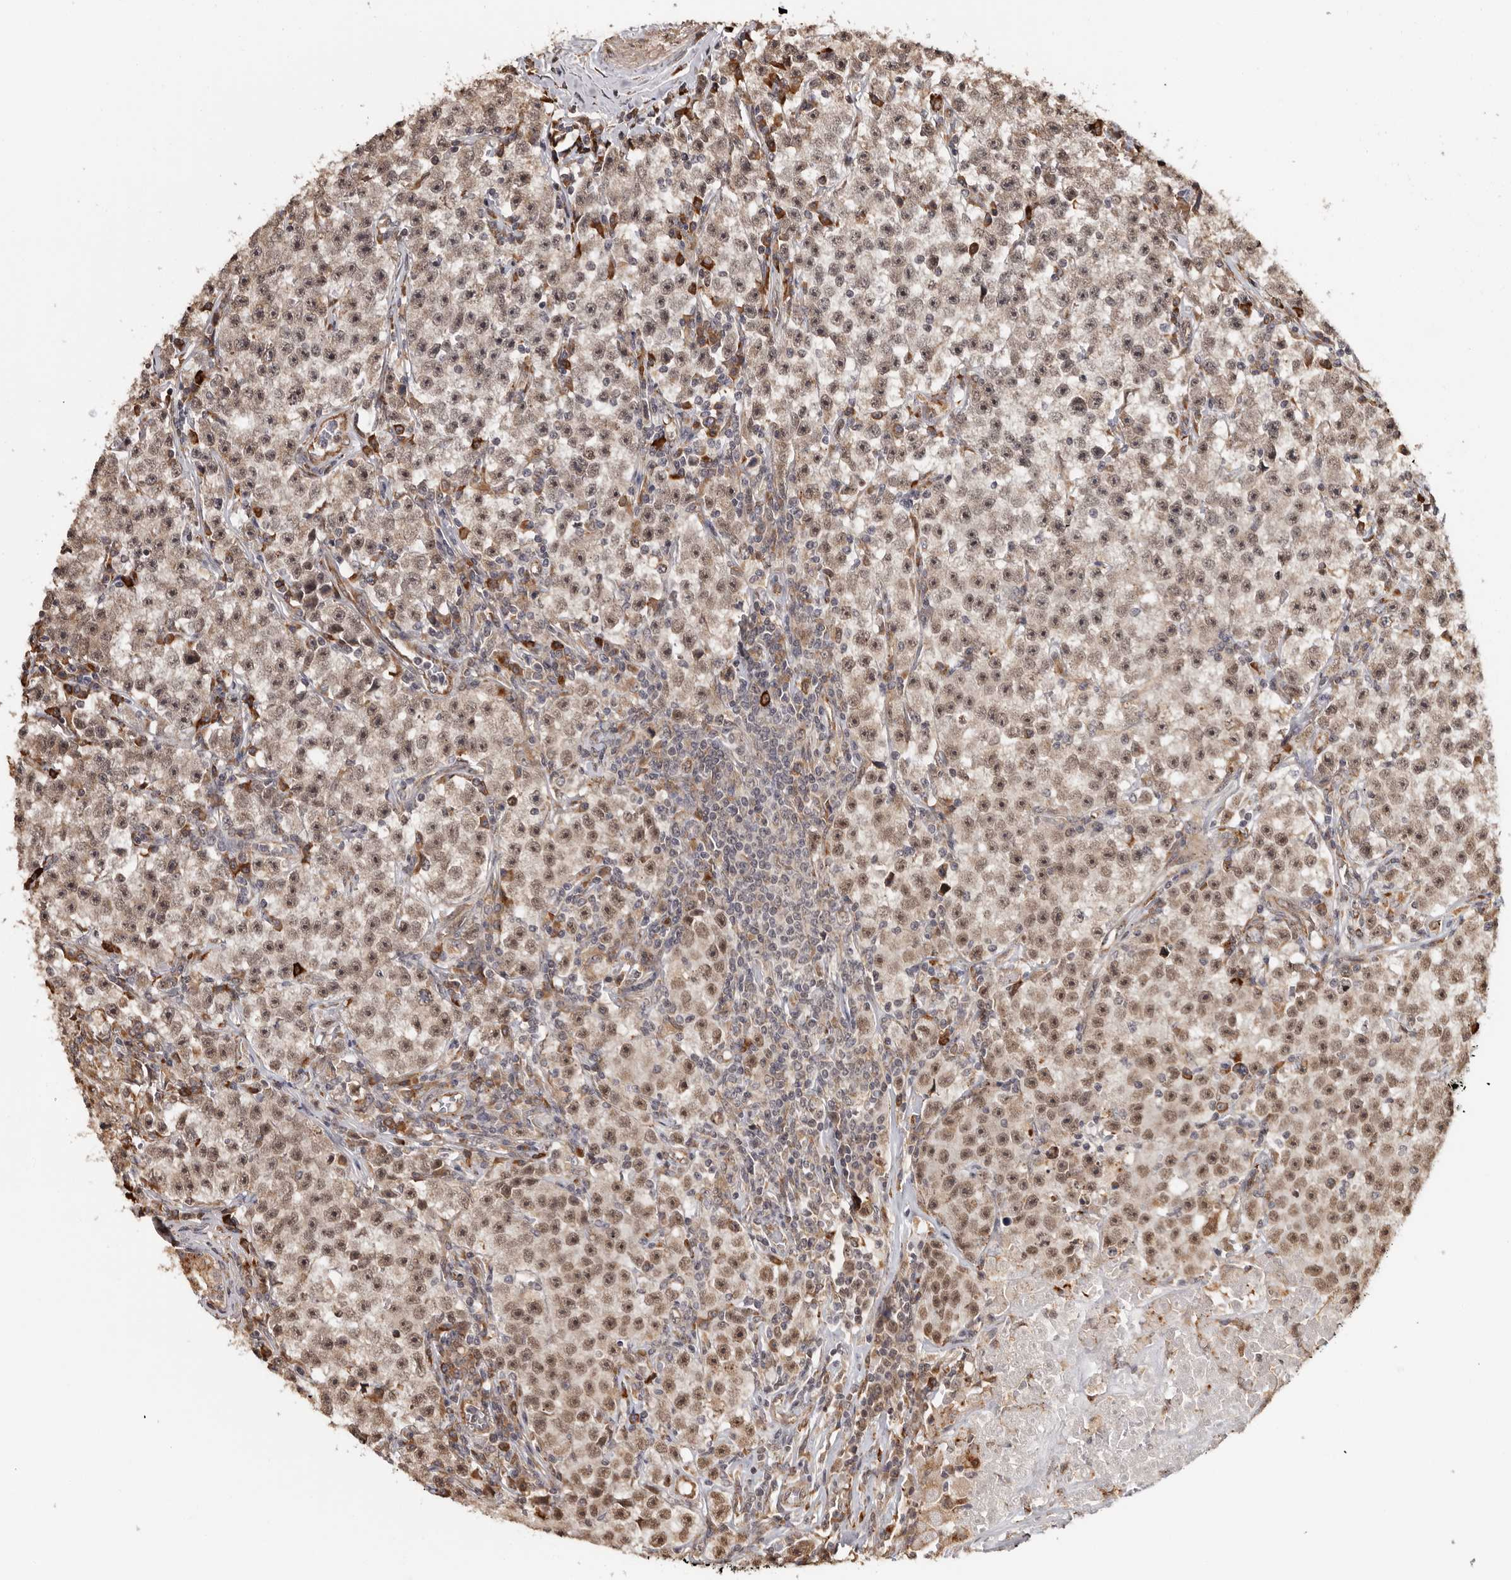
{"staining": {"intensity": "moderate", "quantity": ">75%", "location": "nuclear"}, "tissue": "testis cancer", "cell_type": "Tumor cells", "image_type": "cancer", "snomed": [{"axis": "morphology", "description": "Seminoma, NOS"}, {"axis": "topography", "description": "Testis"}], "caption": "Immunohistochemical staining of testis seminoma shows medium levels of moderate nuclear expression in approximately >75% of tumor cells. (brown staining indicates protein expression, while blue staining denotes nuclei).", "gene": "ZNF83", "patient": {"sex": "male", "age": 22}}